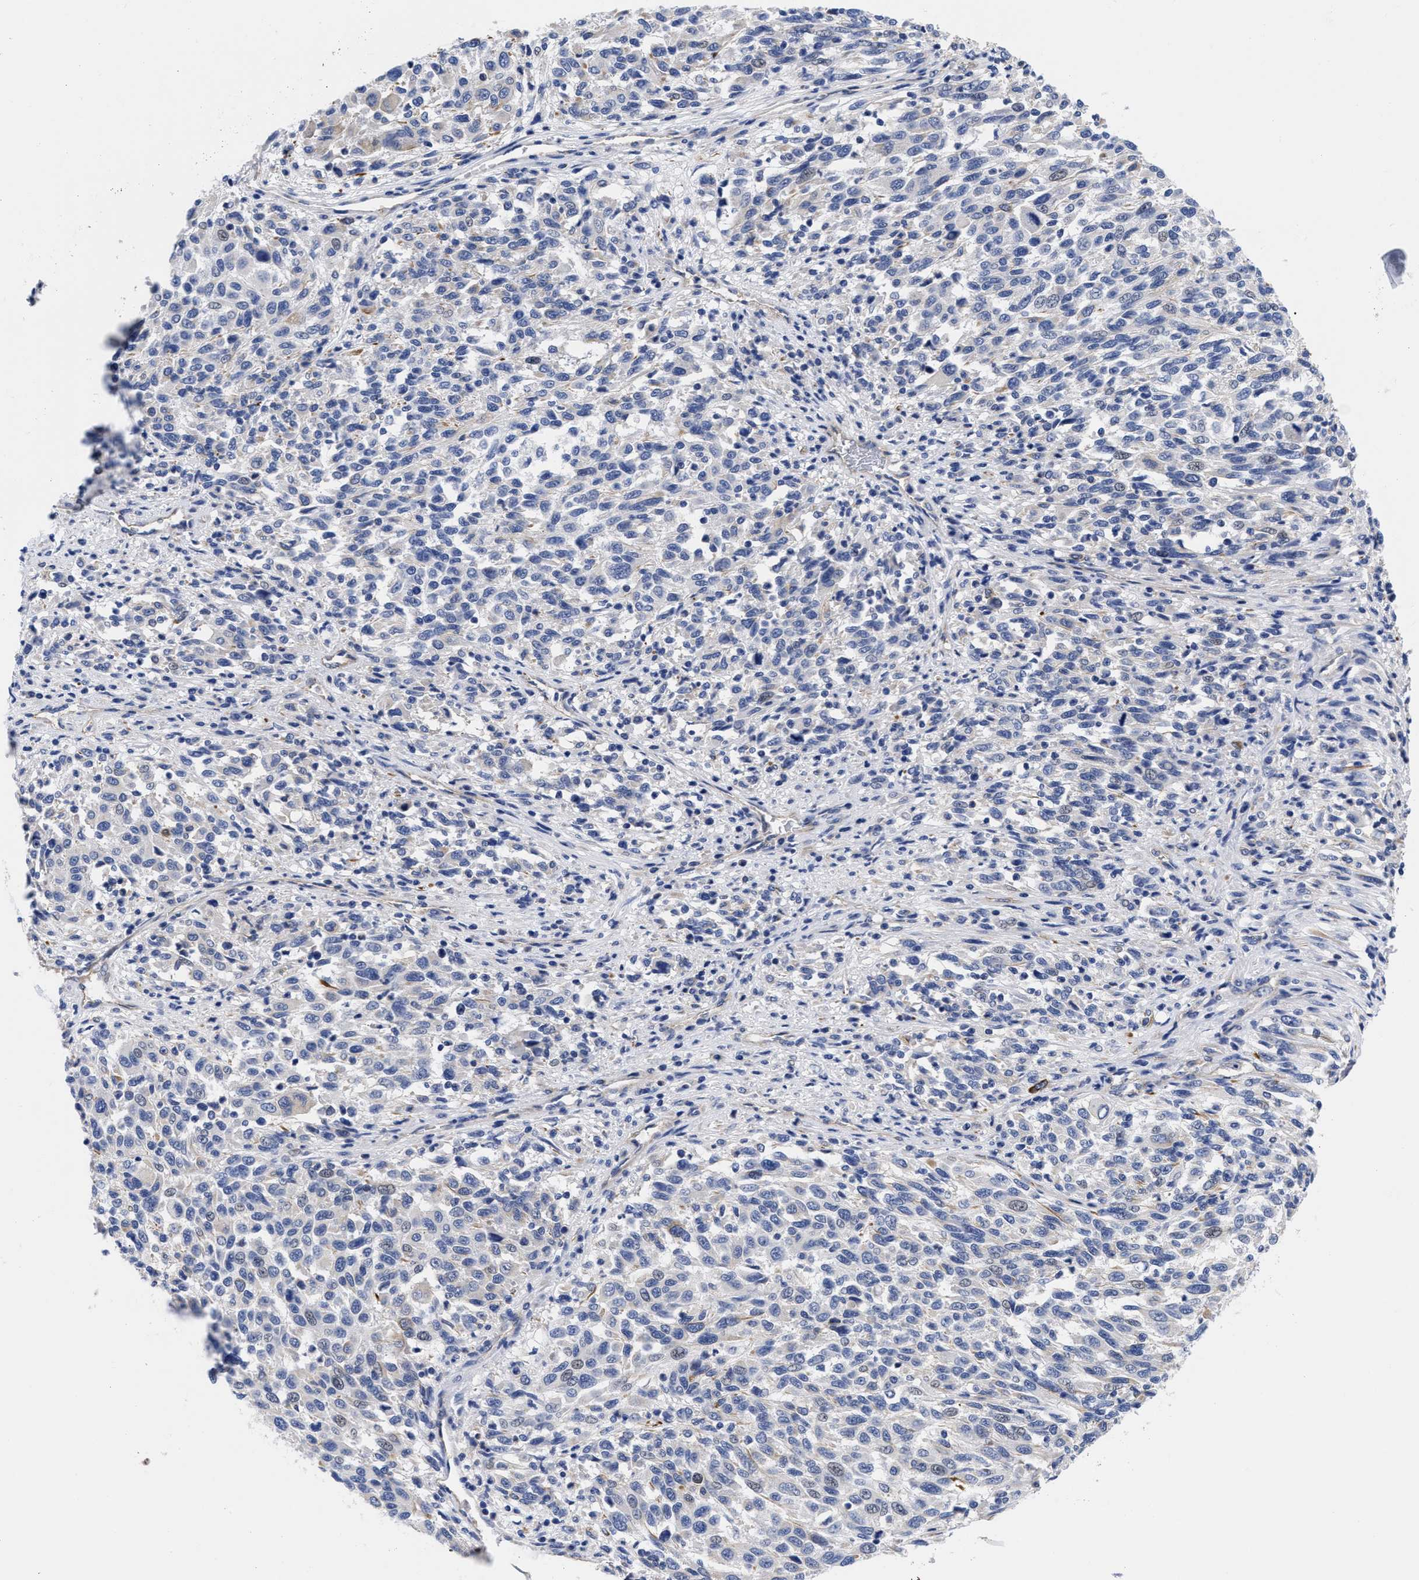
{"staining": {"intensity": "negative", "quantity": "none", "location": "none"}, "tissue": "melanoma", "cell_type": "Tumor cells", "image_type": "cancer", "snomed": [{"axis": "morphology", "description": "Malignant melanoma, Metastatic site"}, {"axis": "topography", "description": "Lymph node"}], "caption": "Immunohistochemical staining of malignant melanoma (metastatic site) exhibits no significant positivity in tumor cells.", "gene": "IRAG2", "patient": {"sex": "male", "age": 61}}